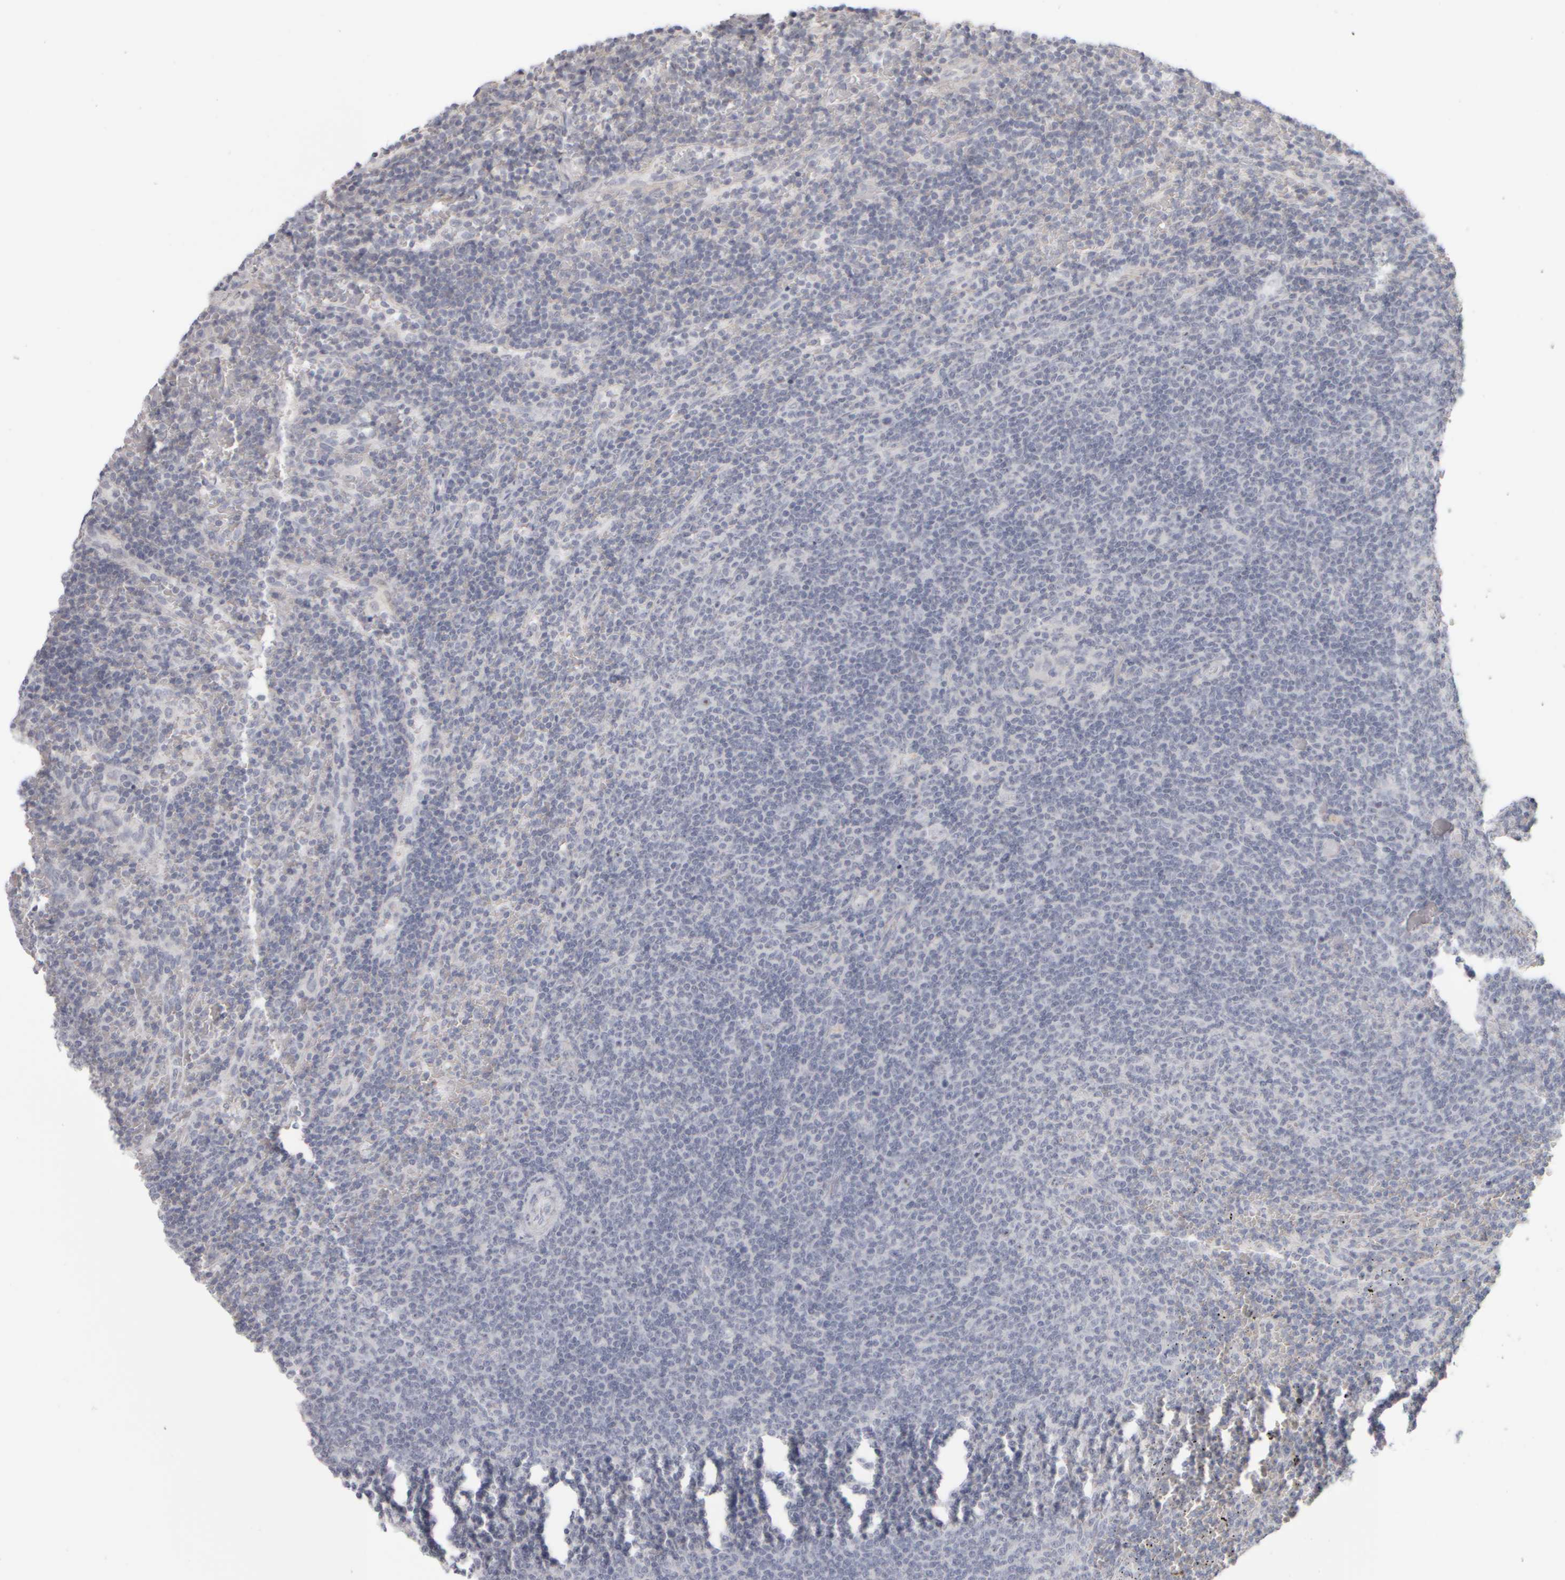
{"staining": {"intensity": "moderate", "quantity": "<25%", "location": "nuclear"}, "tissue": "lymphoma", "cell_type": "Tumor cells", "image_type": "cancer", "snomed": [{"axis": "morphology", "description": "Malignant lymphoma, non-Hodgkin's type, Low grade"}, {"axis": "topography", "description": "Spleen"}], "caption": "Immunohistochemistry (IHC) of low-grade malignant lymphoma, non-Hodgkin's type exhibits low levels of moderate nuclear expression in about <25% of tumor cells. The staining was performed using DAB, with brown indicating positive protein expression. Nuclei are stained blue with hematoxylin.", "gene": "DCXR", "patient": {"sex": "female", "age": 50}}